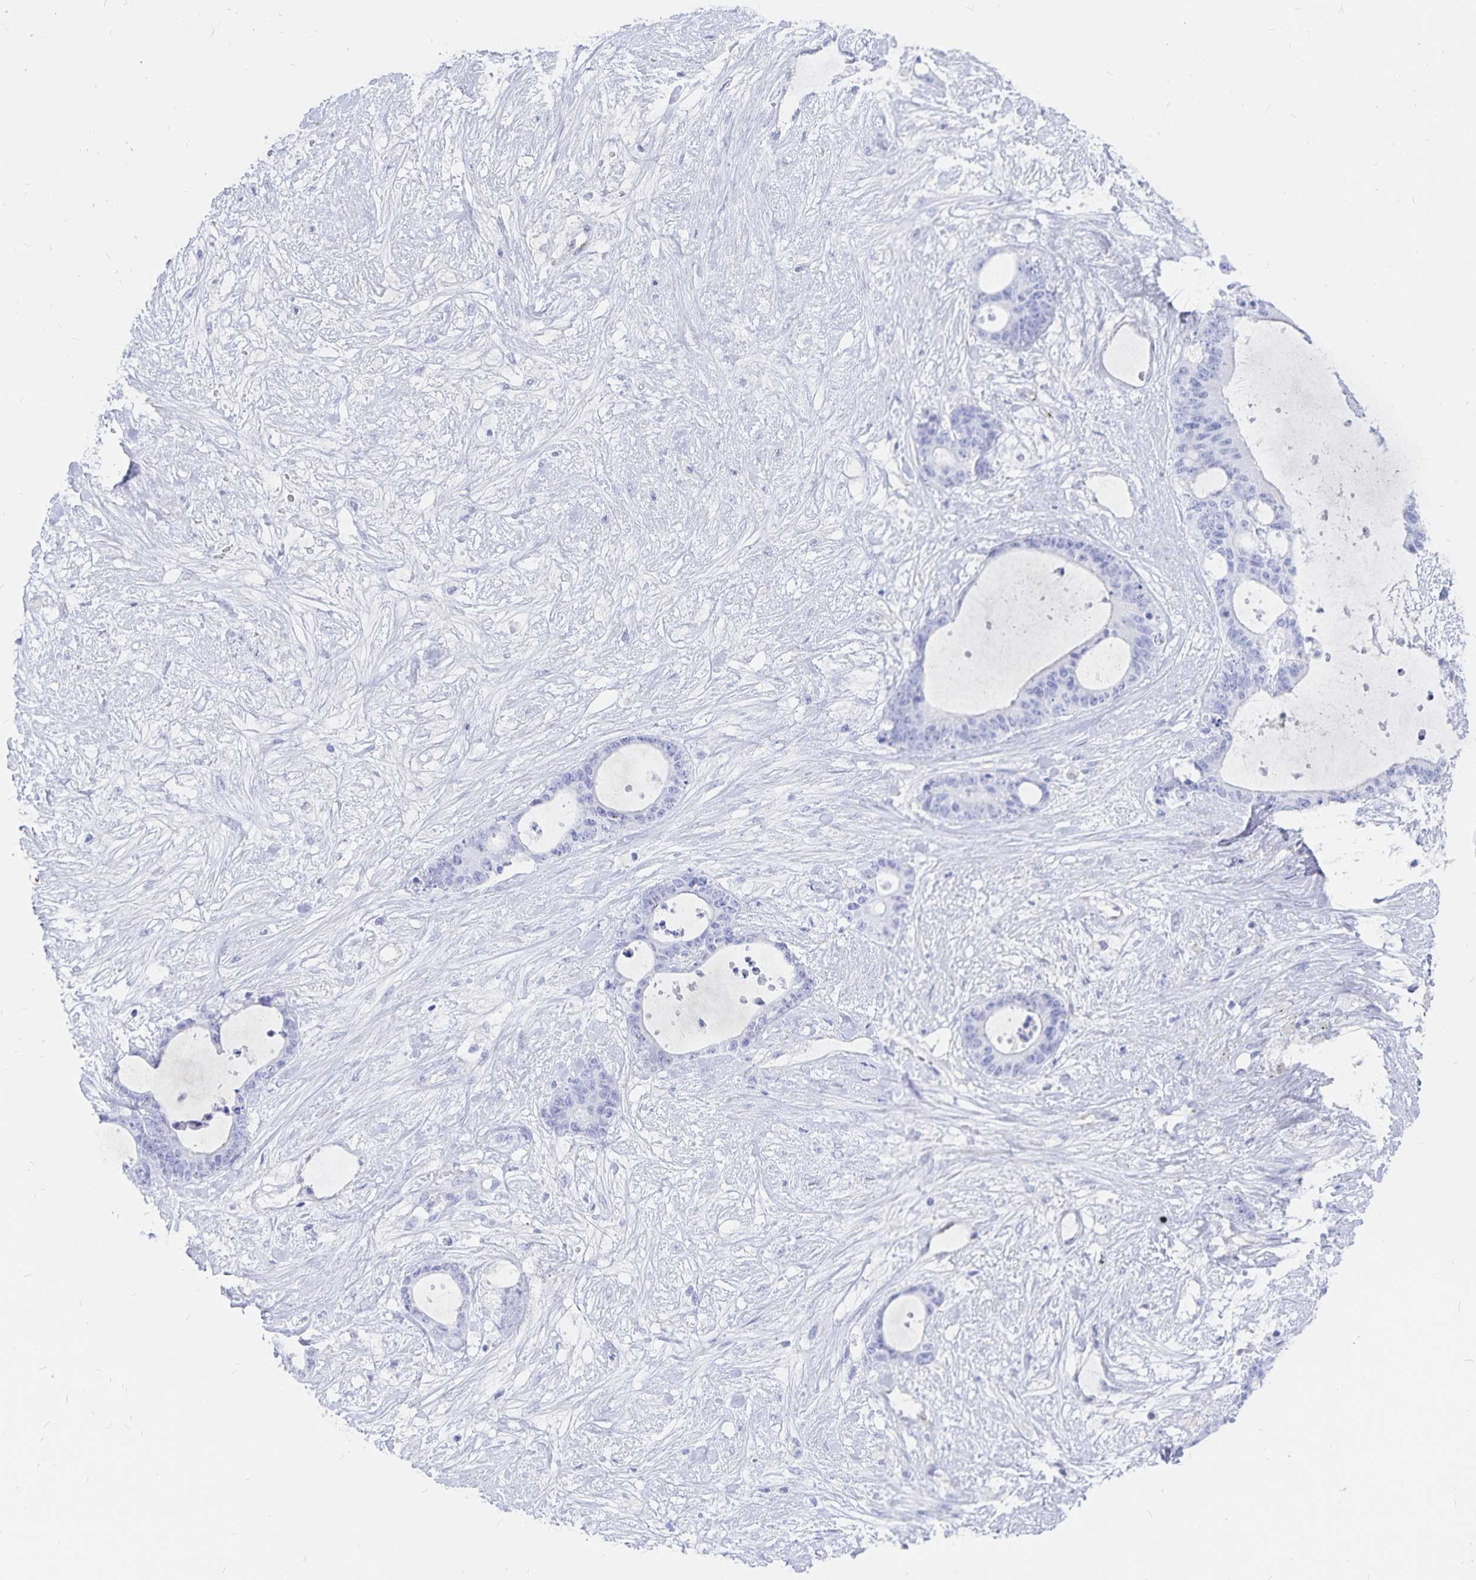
{"staining": {"intensity": "negative", "quantity": "none", "location": "none"}, "tissue": "liver cancer", "cell_type": "Tumor cells", "image_type": "cancer", "snomed": [{"axis": "morphology", "description": "Normal tissue, NOS"}, {"axis": "morphology", "description": "Cholangiocarcinoma"}, {"axis": "topography", "description": "Liver"}, {"axis": "topography", "description": "Peripheral nerve tissue"}], "caption": "Liver cholangiocarcinoma was stained to show a protein in brown. There is no significant positivity in tumor cells. Nuclei are stained in blue.", "gene": "INSL5", "patient": {"sex": "female", "age": 73}}